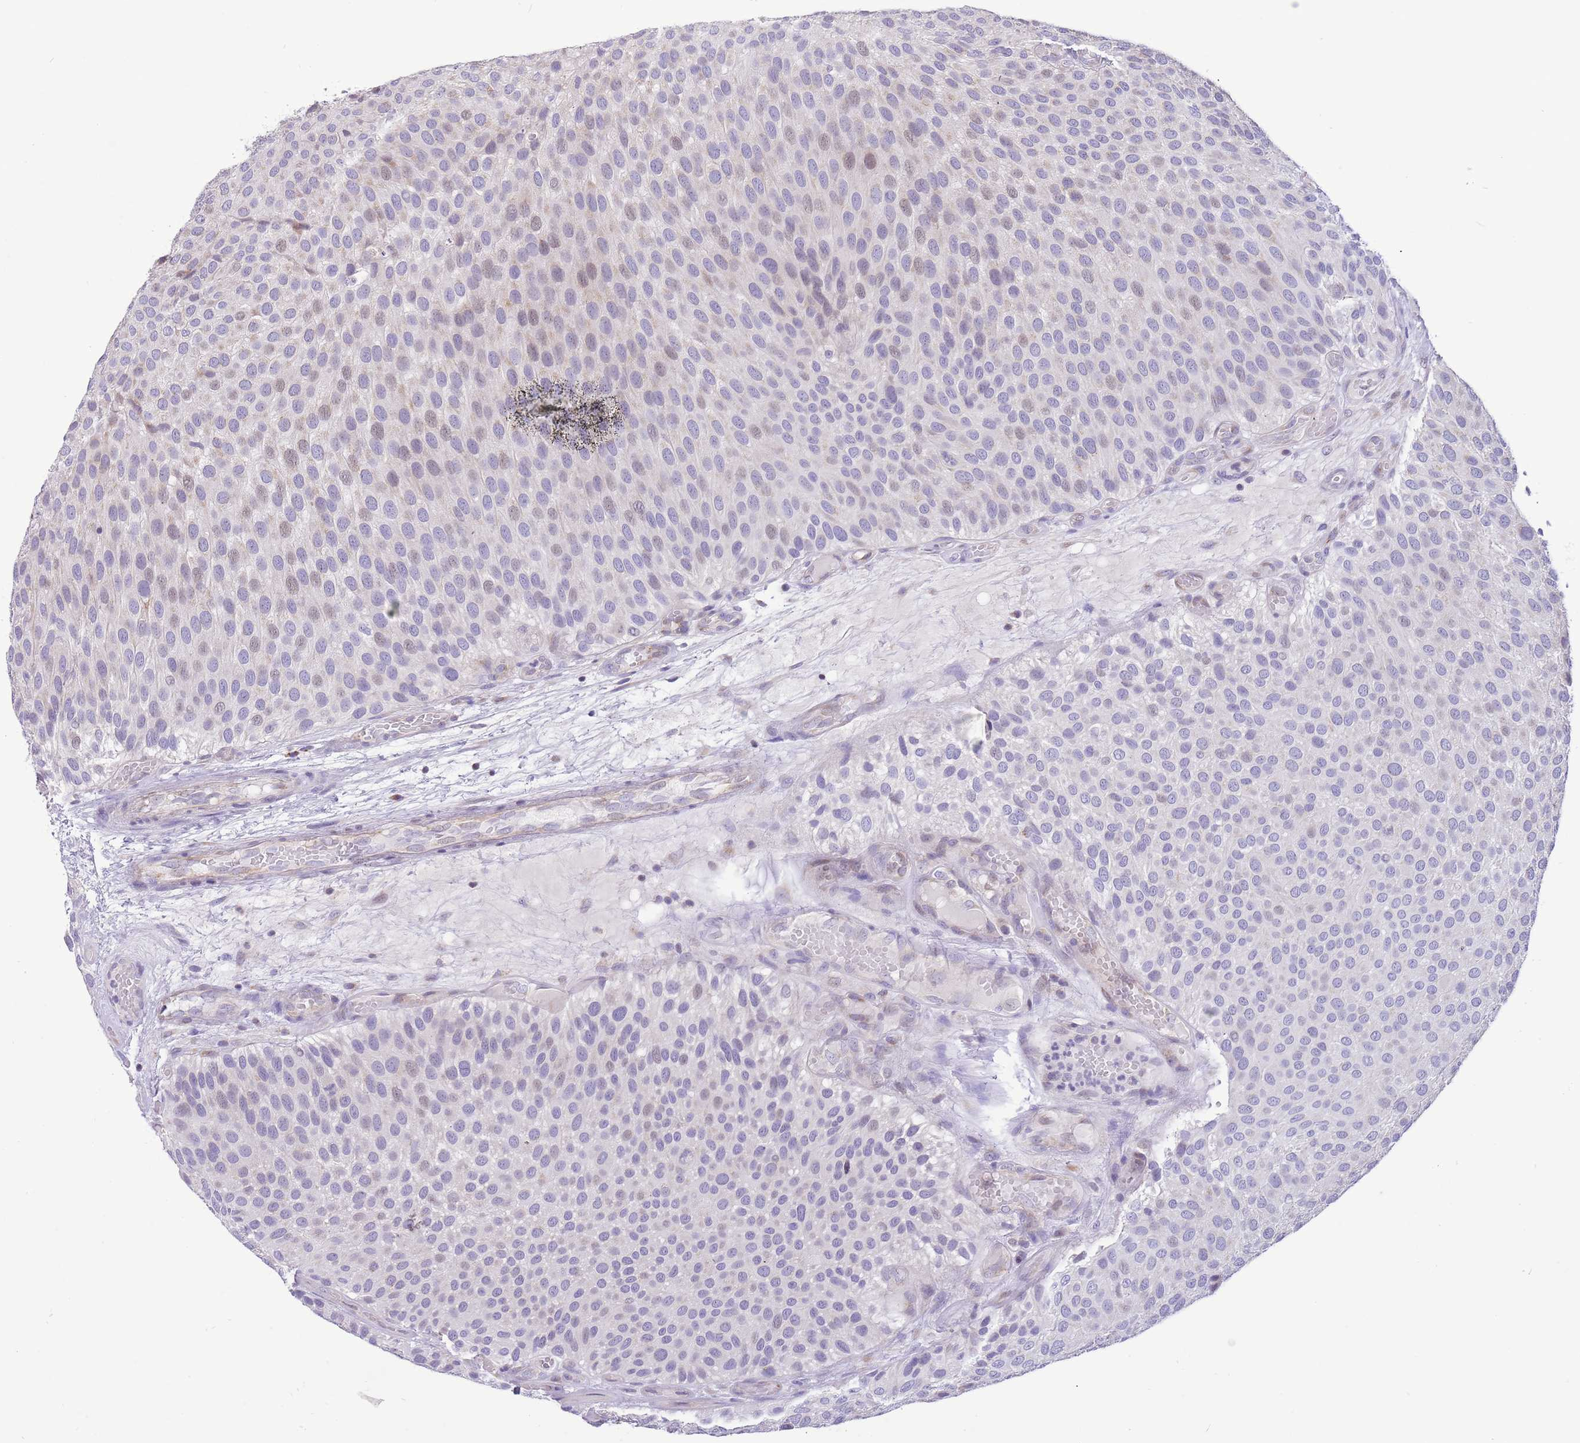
{"staining": {"intensity": "weak", "quantity": "<25%", "location": "cytoplasmic/membranous"}, "tissue": "urothelial cancer", "cell_type": "Tumor cells", "image_type": "cancer", "snomed": [{"axis": "morphology", "description": "Urothelial carcinoma, Low grade"}, {"axis": "topography", "description": "Urinary bladder"}], "caption": "IHC histopathology image of human urothelial carcinoma (low-grade) stained for a protein (brown), which reveals no positivity in tumor cells.", "gene": "COX17", "patient": {"sex": "male", "age": 89}}